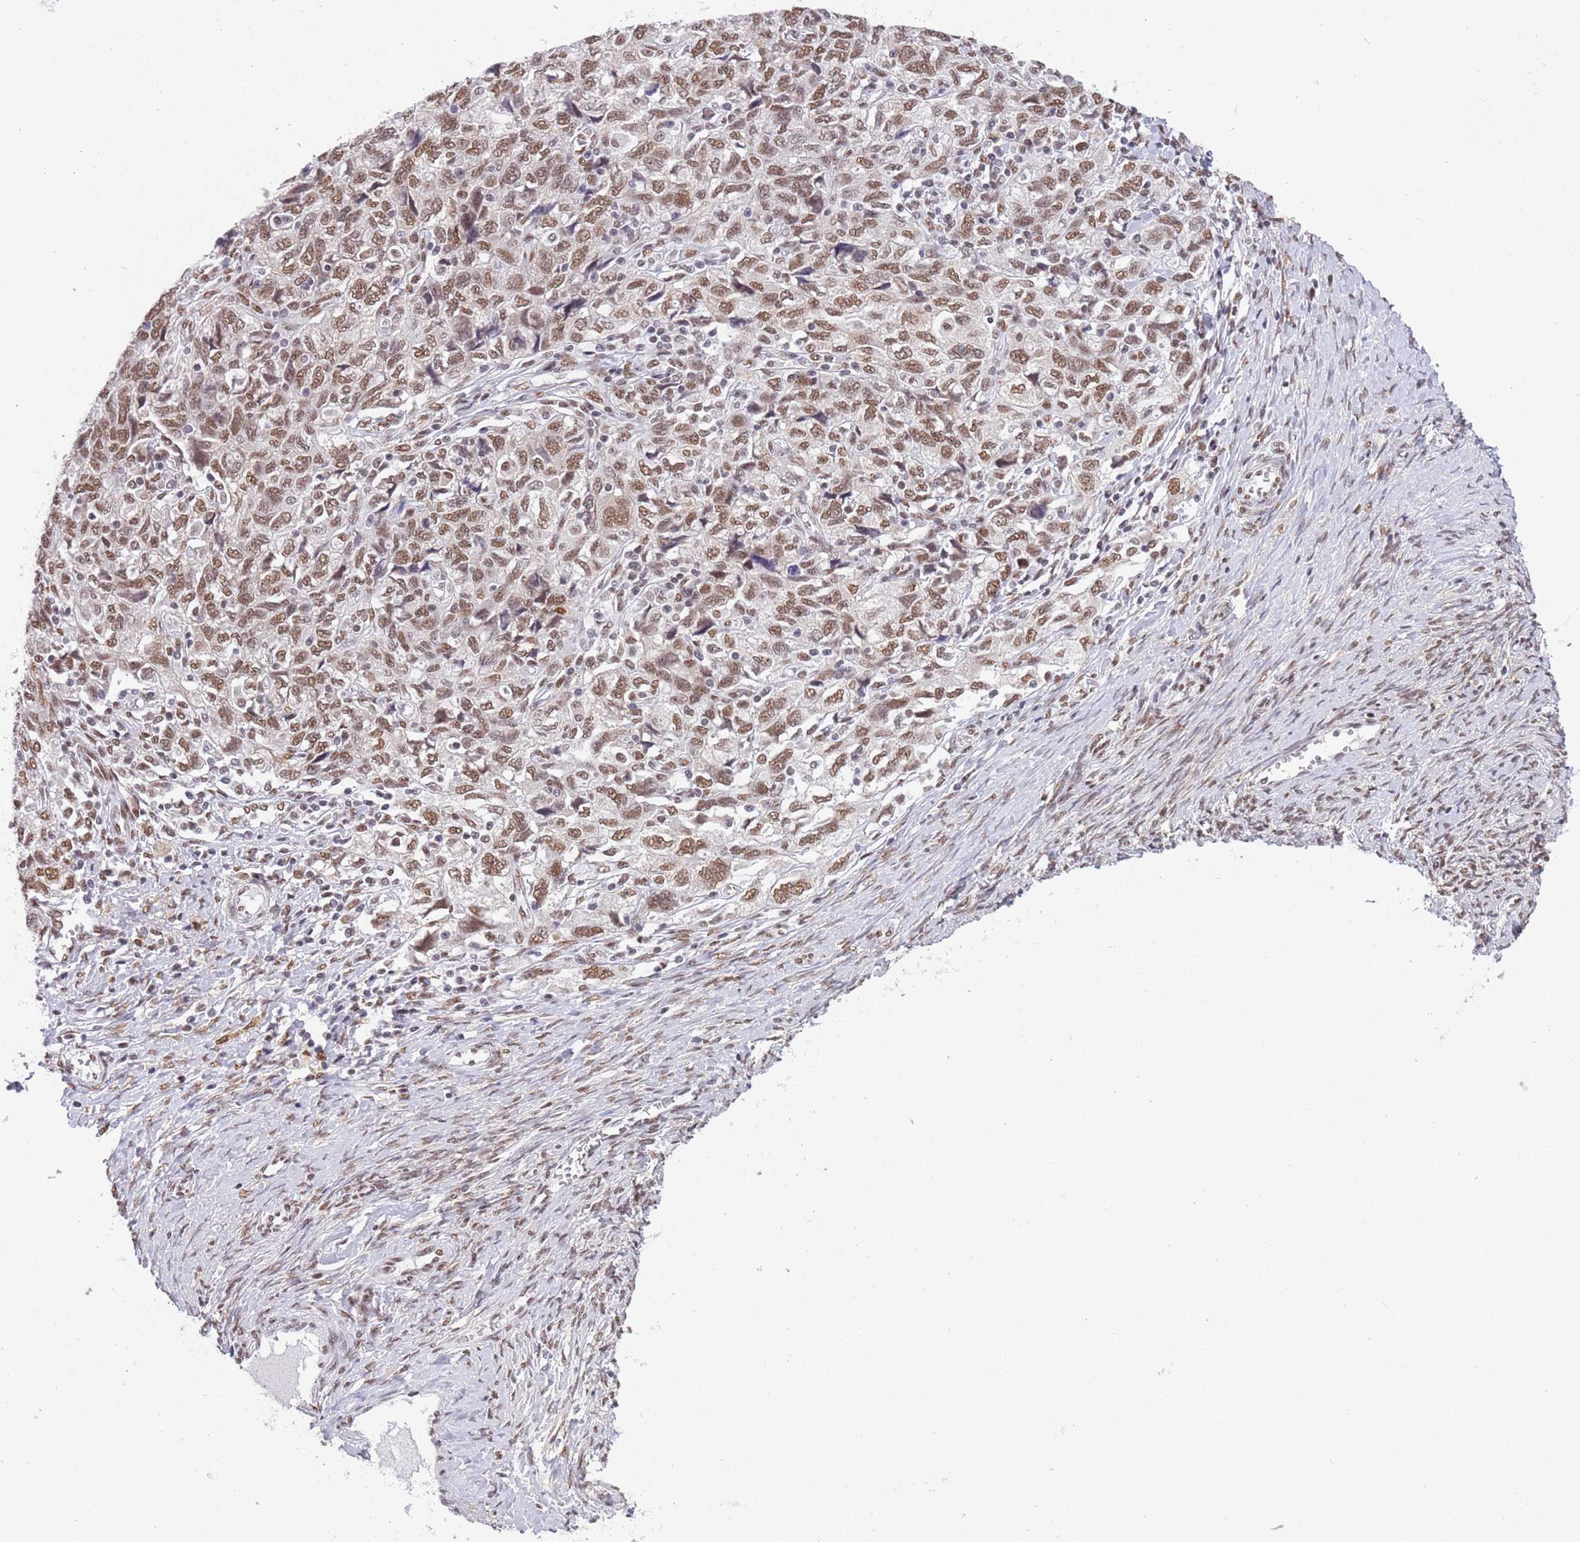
{"staining": {"intensity": "moderate", "quantity": ">75%", "location": "nuclear"}, "tissue": "ovarian cancer", "cell_type": "Tumor cells", "image_type": "cancer", "snomed": [{"axis": "morphology", "description": "Carcinoma, NOS"}, {"axis": "morphology", "description": "Cystadenocarcinoma, serous, NOS"}, {"axis": "topography", "description": "Ovary"}], "caption": "Protein expression by IHC demonstrates moderate nuclear expression in approximately >75% of tumor cells in carcinoma (ovarian).", "gene": "TRIM32", "patient": {"sex": "female", "age": 69}}